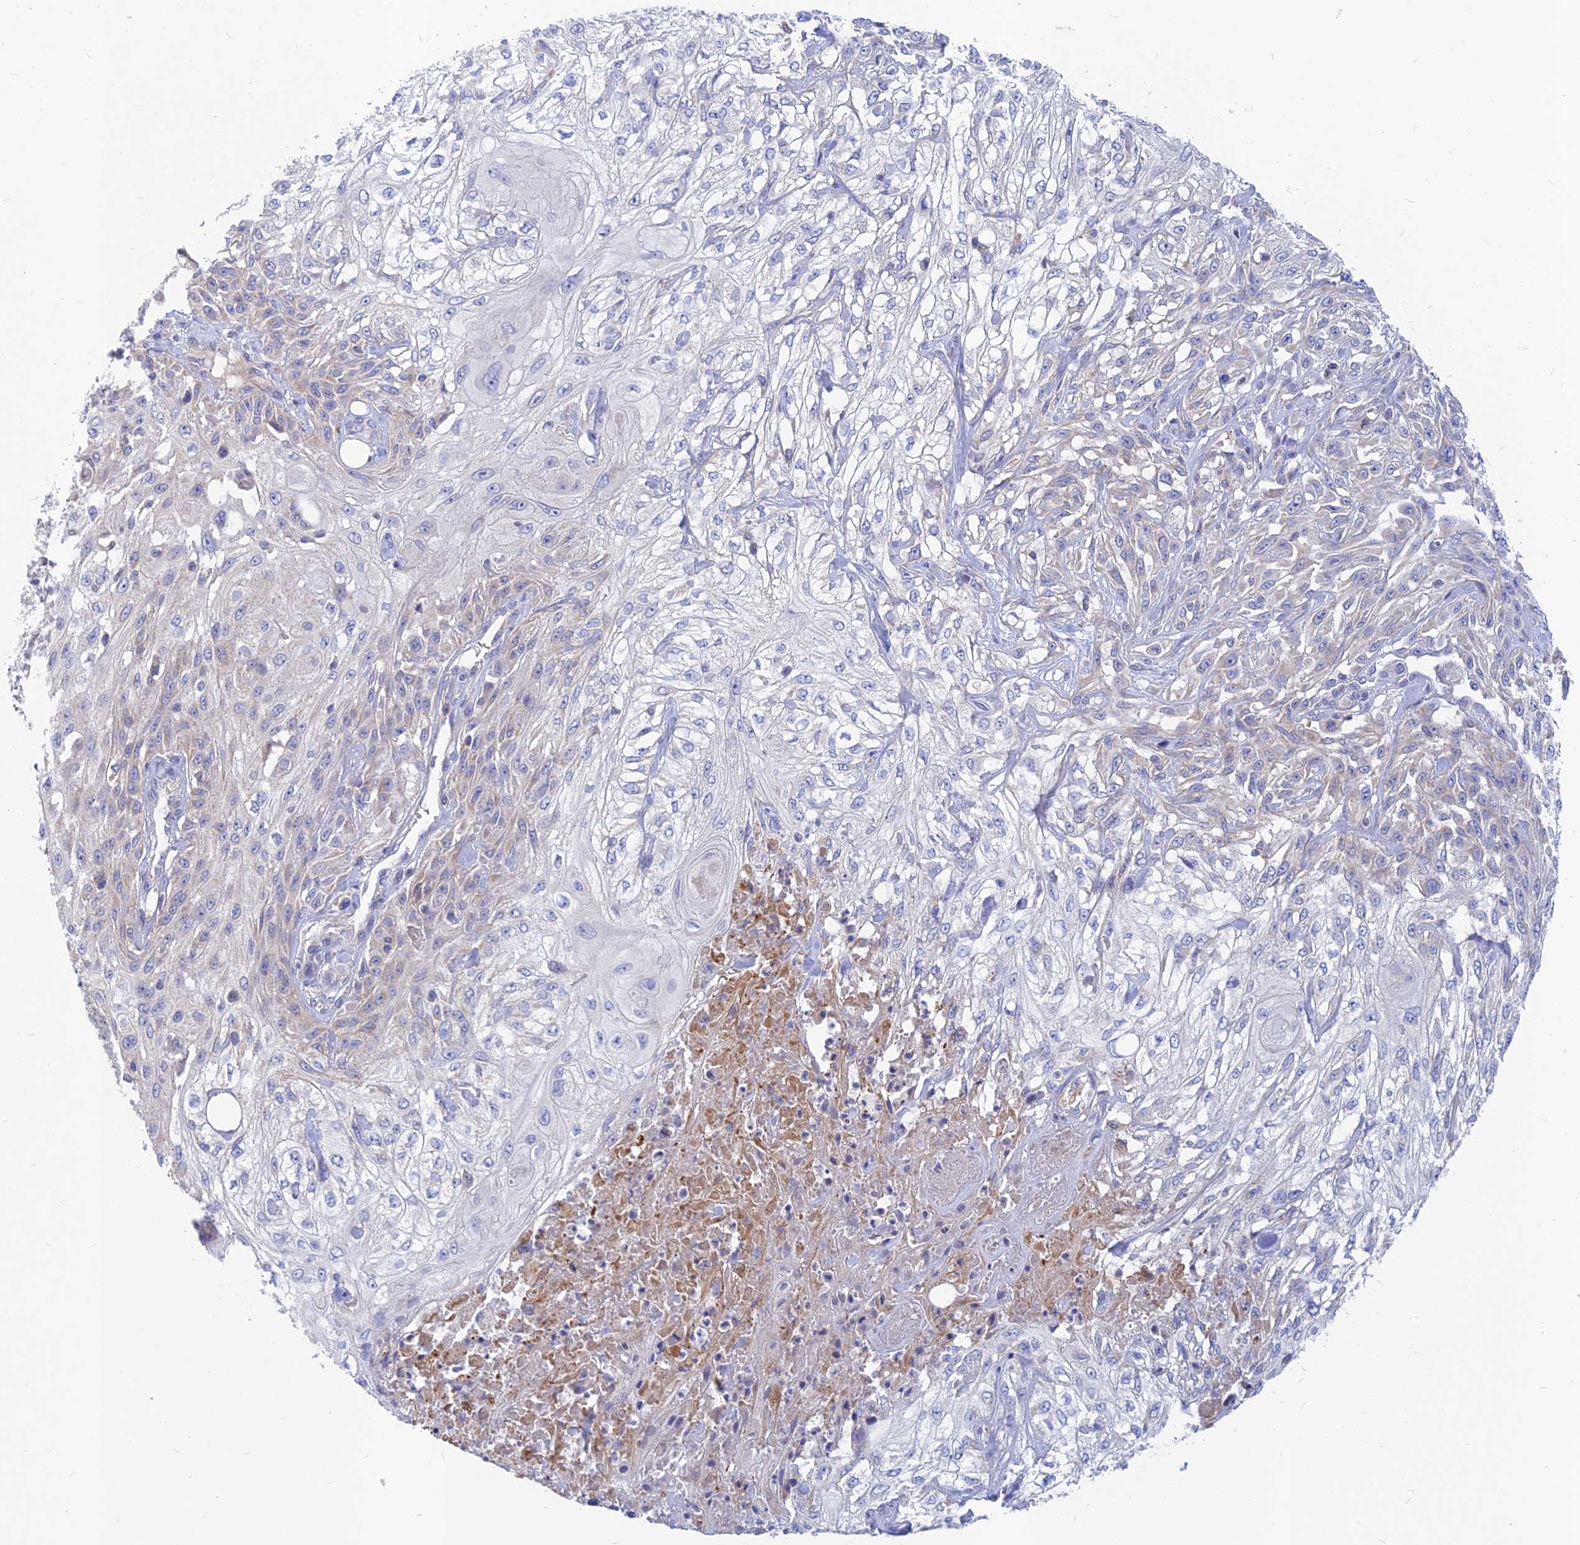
{"staining": {"intensity": "negative", "quantity": "none", "location": "none"}, "tissue": "skin cancer", "cell_type": "Tumor cells", "image_type": "cancer", "snomed": [{"axis": "morphology", "description": "Squamous cell carcinoma, NOS"}, {"axis": "morphology", "description": "Squamous cell carcinoma, metastatic, NOS"}, {"axis": "topography", "description": "Skin"}, {"axis": "topography", "description": "Lymph node"}], "caption": "Immunohistochemical staining of human skin cancer exhibits no significant positivity in tumor cells.", "gene": "CACNA1B", "patient": {"sex": "male", "age": 75}}